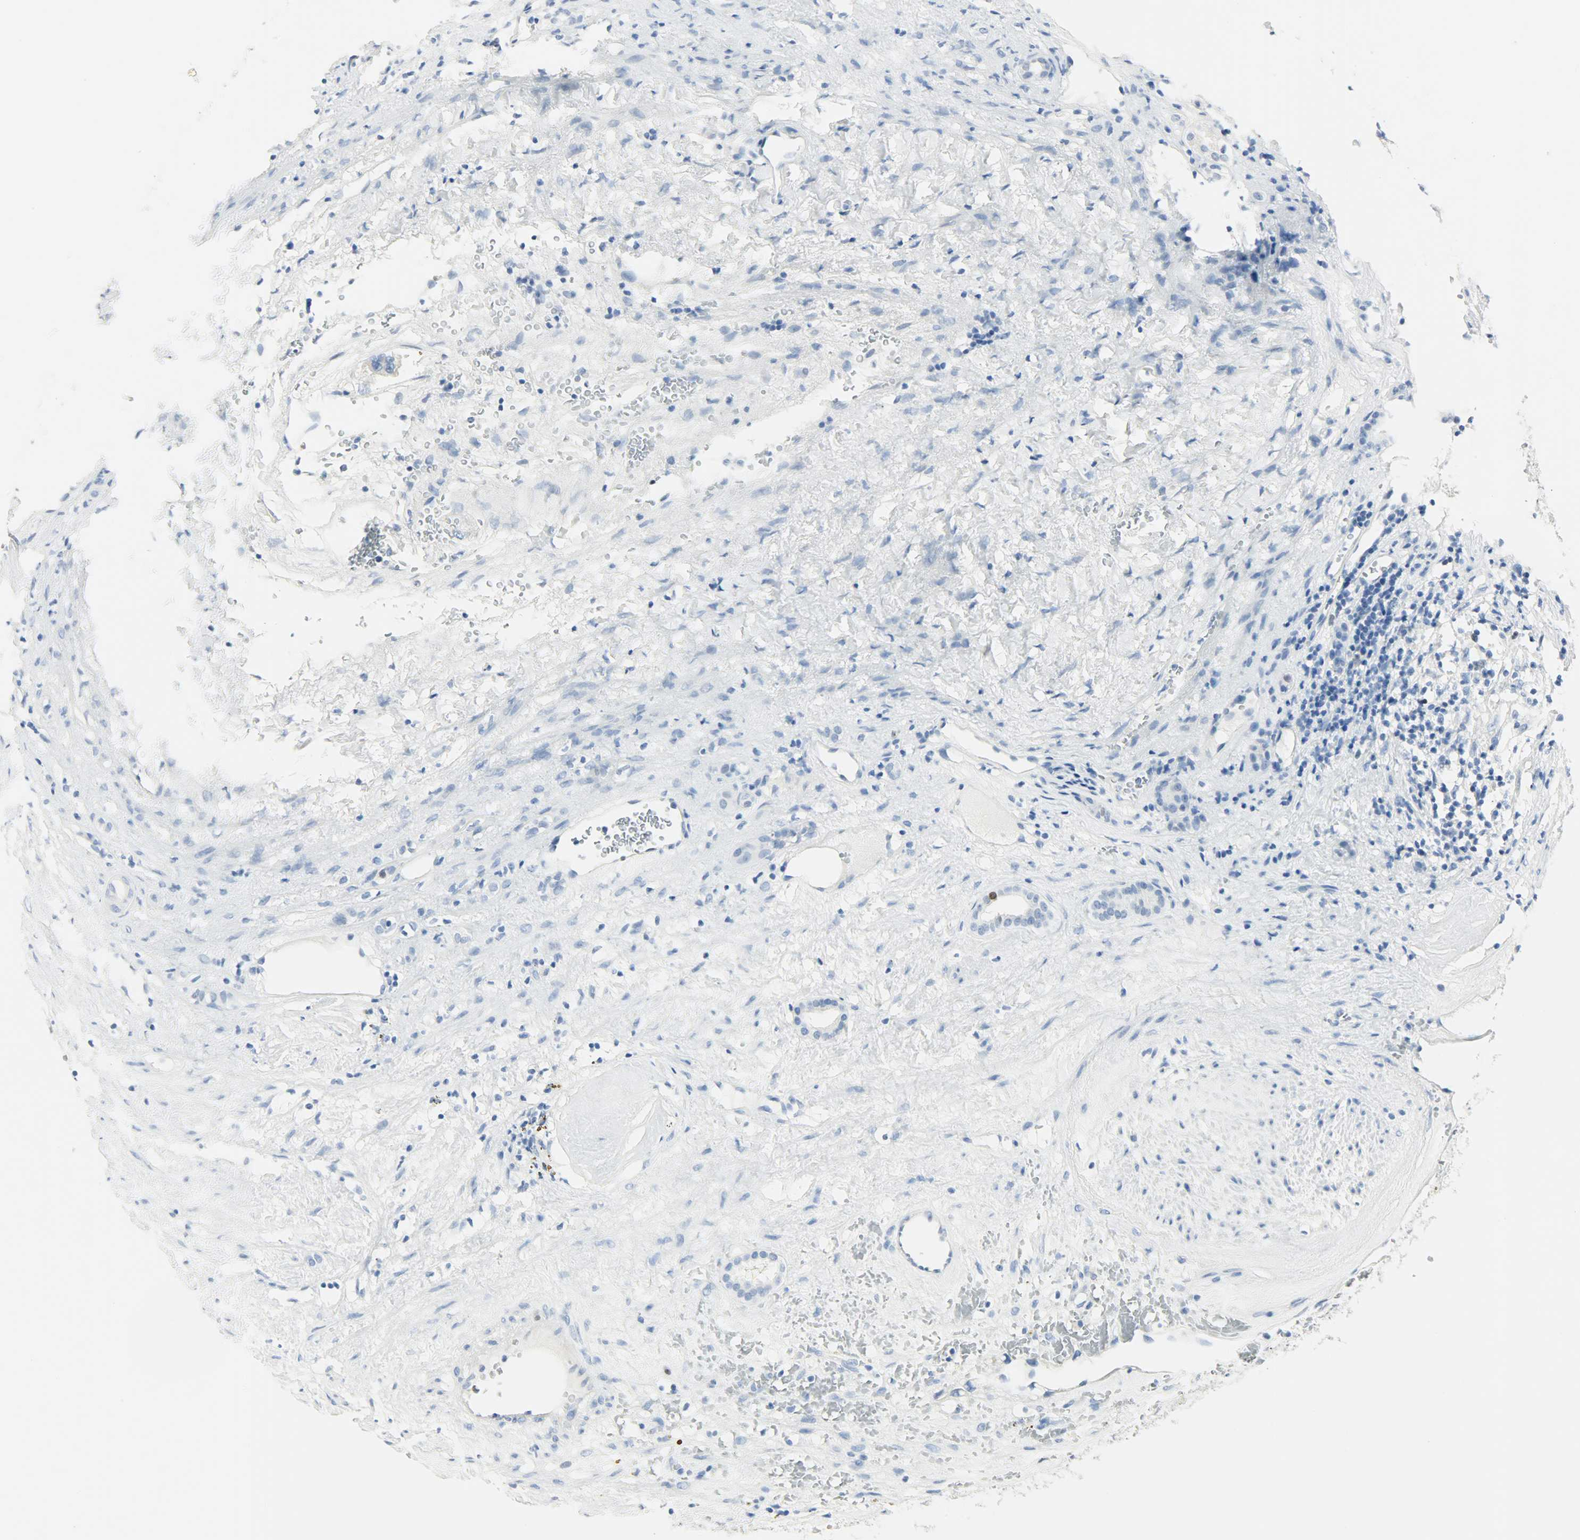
{"staining": {"intensity": "negative", "quantity": "none", "location": "none"}, "tissue": "renal cancer", "cell_type": "Tumor cells", "image_type": "cancer", "snomed": [{"axis": "morphology", "description": "Adenocarcinoma, NOS"}, {"axis": "topography", "description": "Kidney"}], "caption": "Tumor cells show no significant staining in renal cancer.", "gene": "HELLS", "patient": {"sex": "female", "age": 83}}